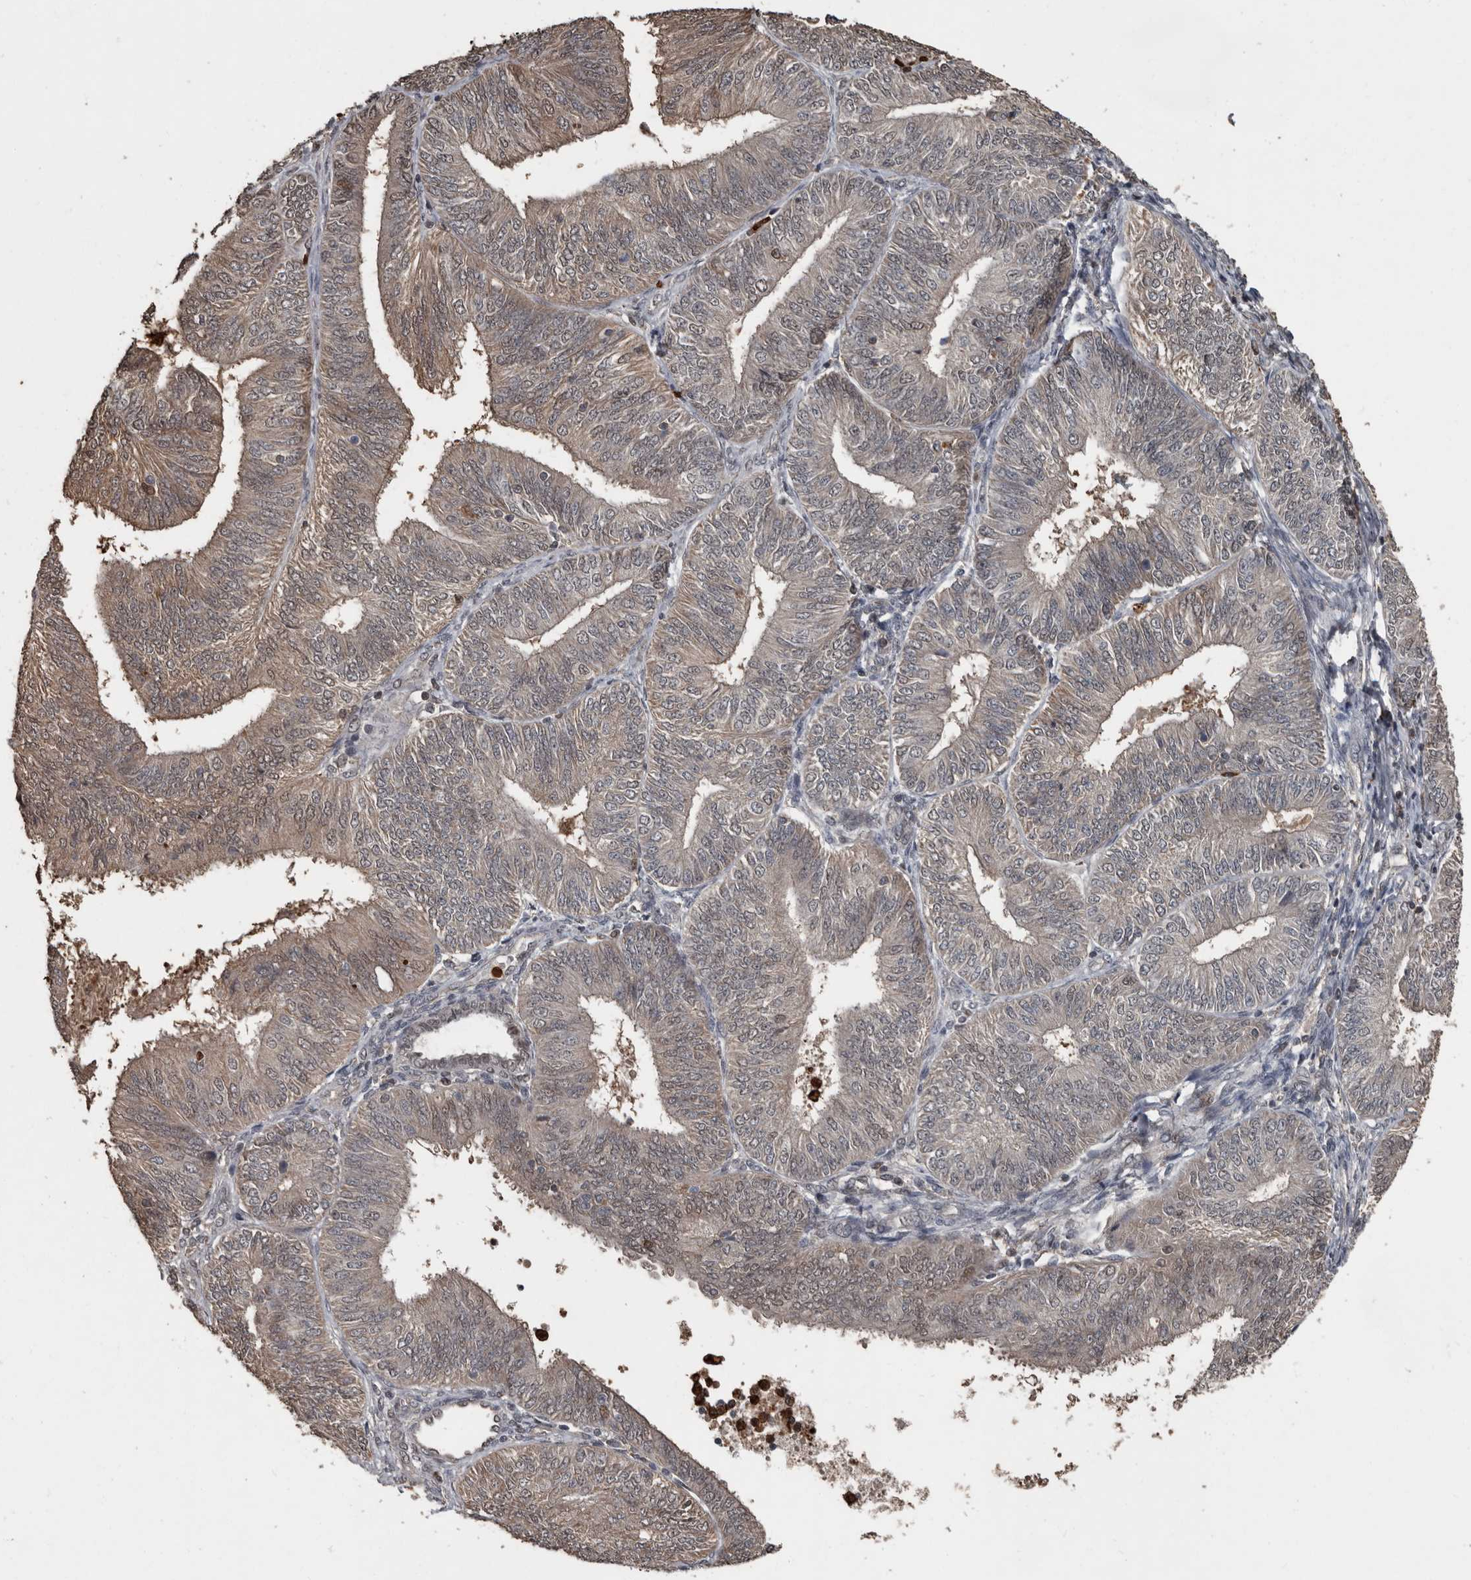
{"staining": {"intensity": "weak", "quantity": ">75%", "location": "cytoplasmic/membranous,nuclear"}, "tissue": "endometrial cancer", "cell_type": "Tumor cells", "image_type": "cancer", "snomed": [{"axis": "morphology", "description": "Adenocarcinoma, NOS"}, {"axis": "topography", "description": "Endometrium"}], "caption": "This histopathology image reveals immunohistochemistry staining of endometrial cancer (adenocarcinoma), with low weak cytoplasmic/membranous and nuclear expression in approximately >75% of tumor cells.", "gene": "FSBP", "patient": {"sex": "female", "age": 58}}